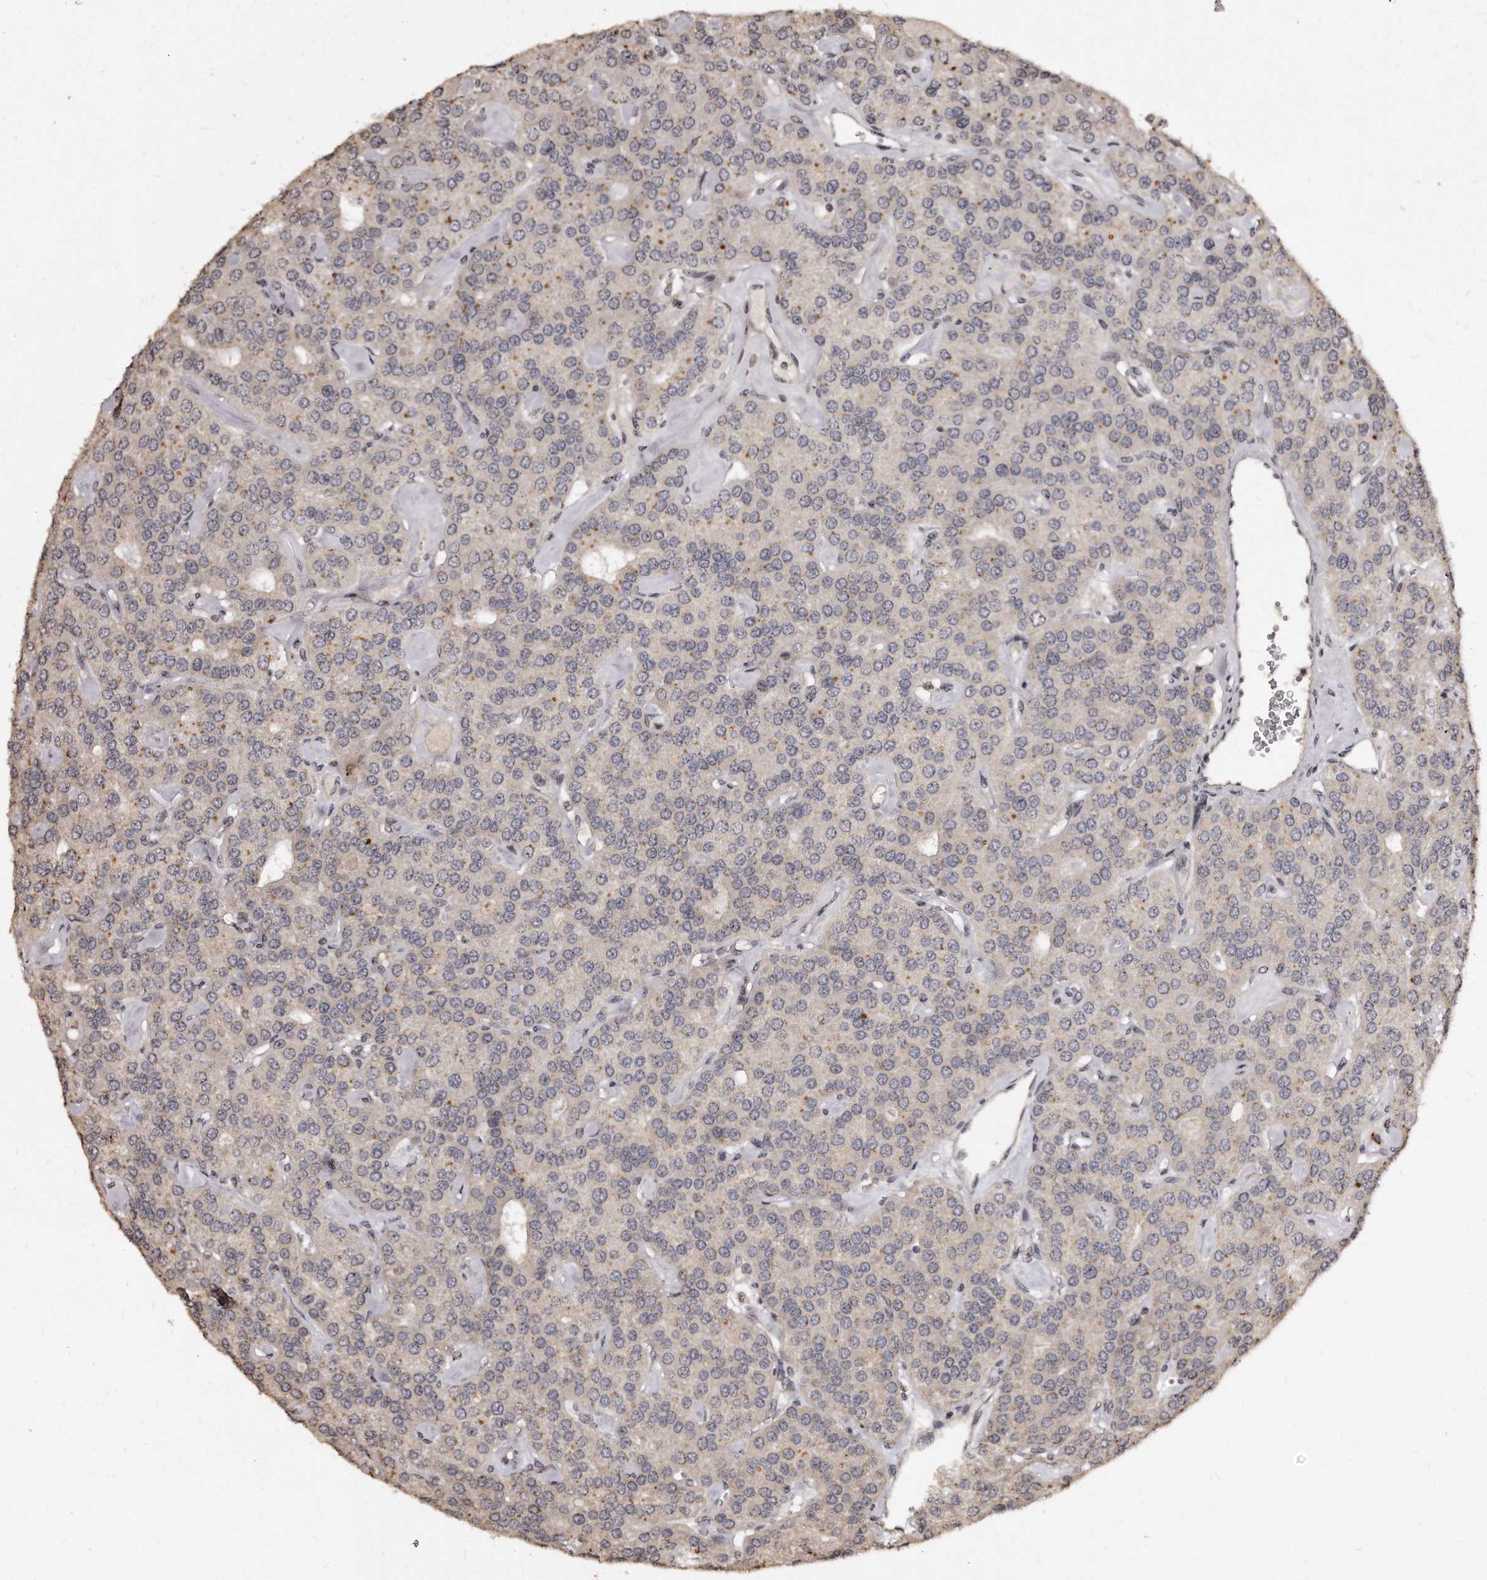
{"staining": {"intensity": "weak", "quantity": "25%-75%", "location": "cytoplasmic/membranous"}, "tissue": "parathyroid gland", "cell_type": "Glandular cells", "image_type": "normal", "snomed": [{"axis": "morphology", "description": "Normal tissue, NOS"}, {"axis": "morphology", "description": "Adenoma, NOS"}, {"axis": "topography", "description": "Parathyroid gland"}], "caption": "Immunohistochemistry (IHC) of normal human parathyroid gland shows low levels of weak cytoplasmic/membranous positivity in about 25%-75% of glandular cells.", "gene": "TSHR", "patient": {"sex": "female", "age": 86}}